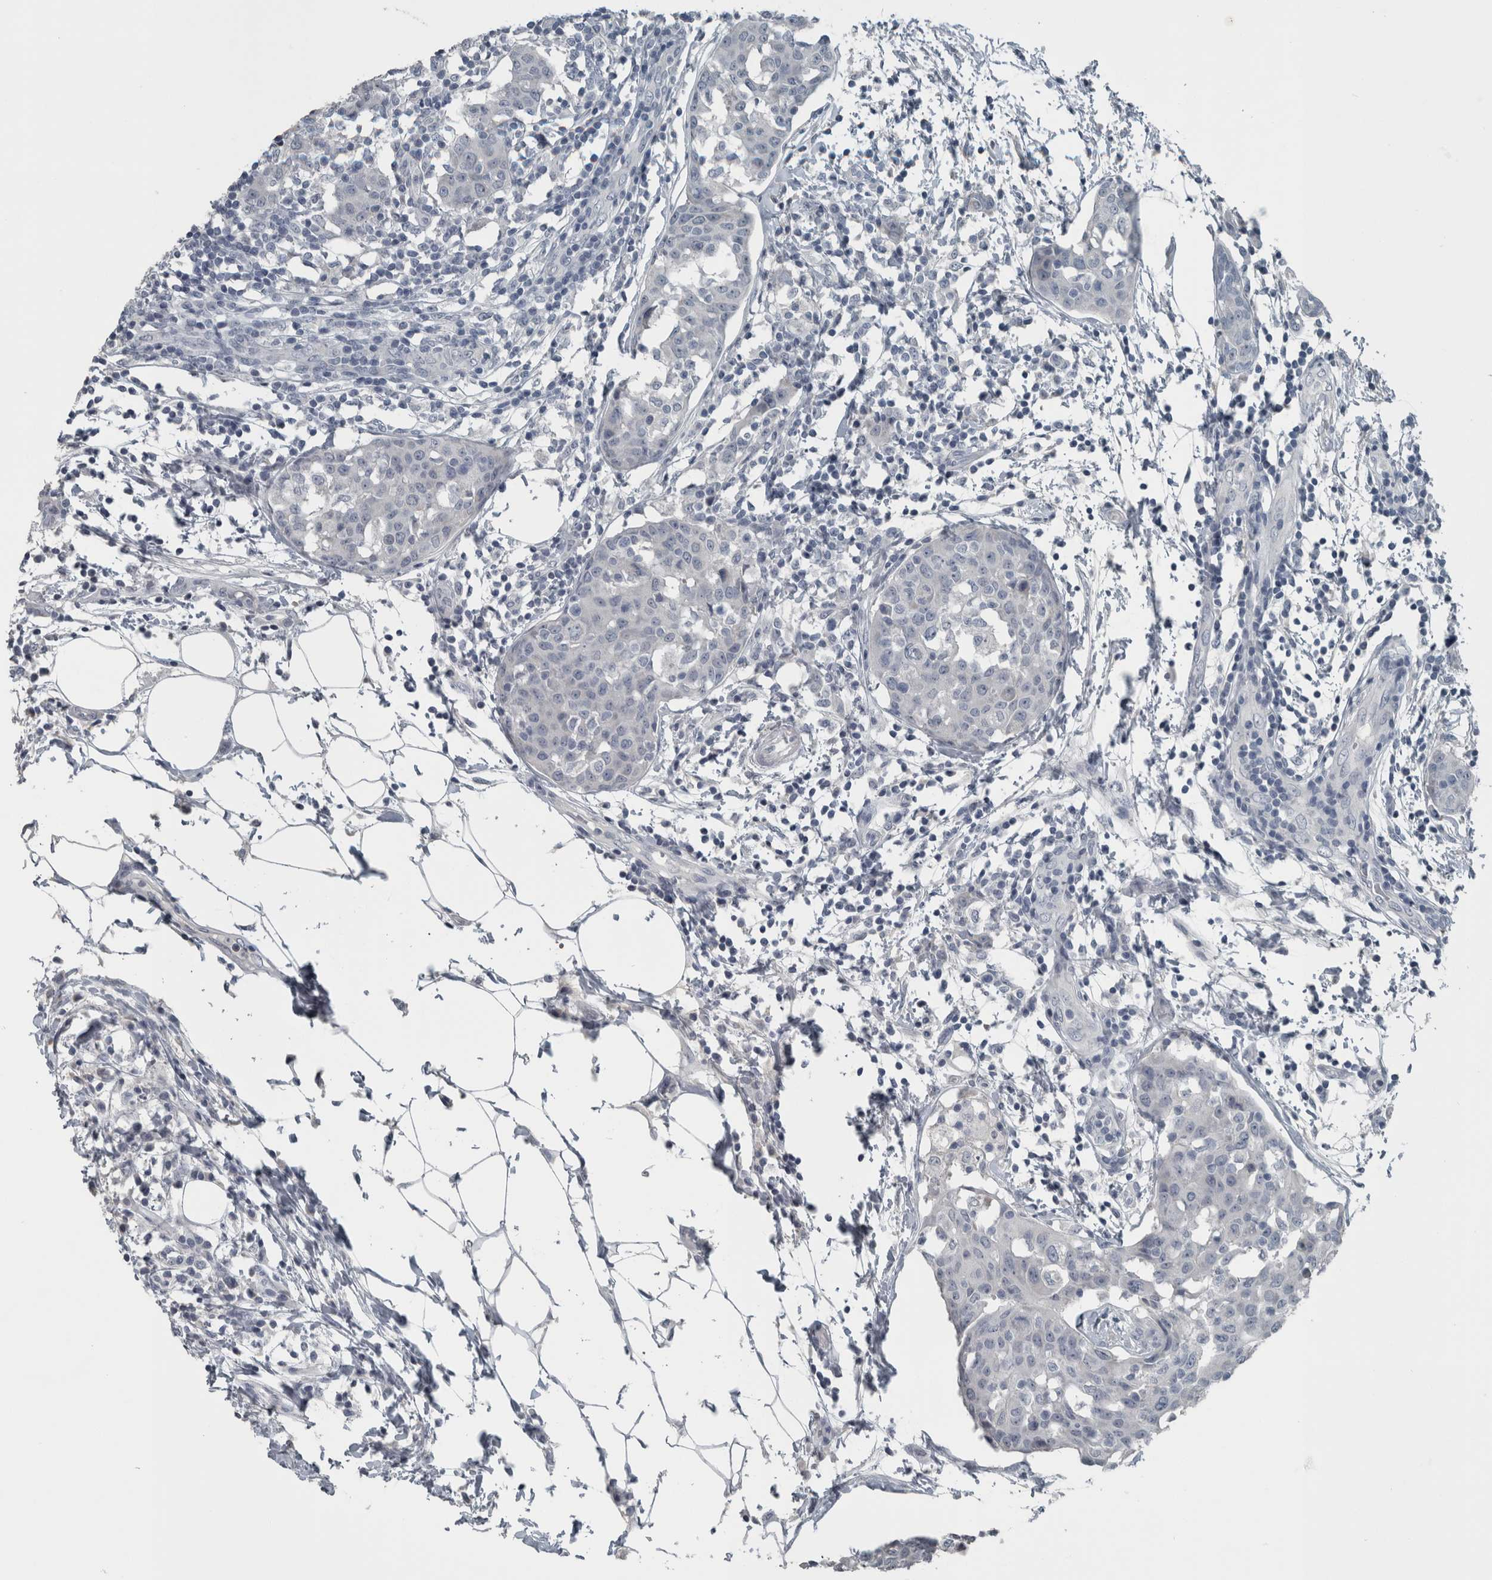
{"staining": {"intensity": "negative", "quantity": "none", "location": "none"}, "tissue": "breast cancer", "cell_type": "Tumor cells", "image_type": "cancer", "snomed": [{"axis": "morphology", "description": "Normal tissue, NOS"}, {"axis": "morphology", "description": "Duct carcinoma"}, {"axis": "topography", "description": "Breast"}], "caption": "Immunohistochemical staining of human breast invasive ductal carcinoma demonstrates no significant expression in tumor cells.", "gene": "KRT20", "patient": {"sex": "female", "age": 37}}